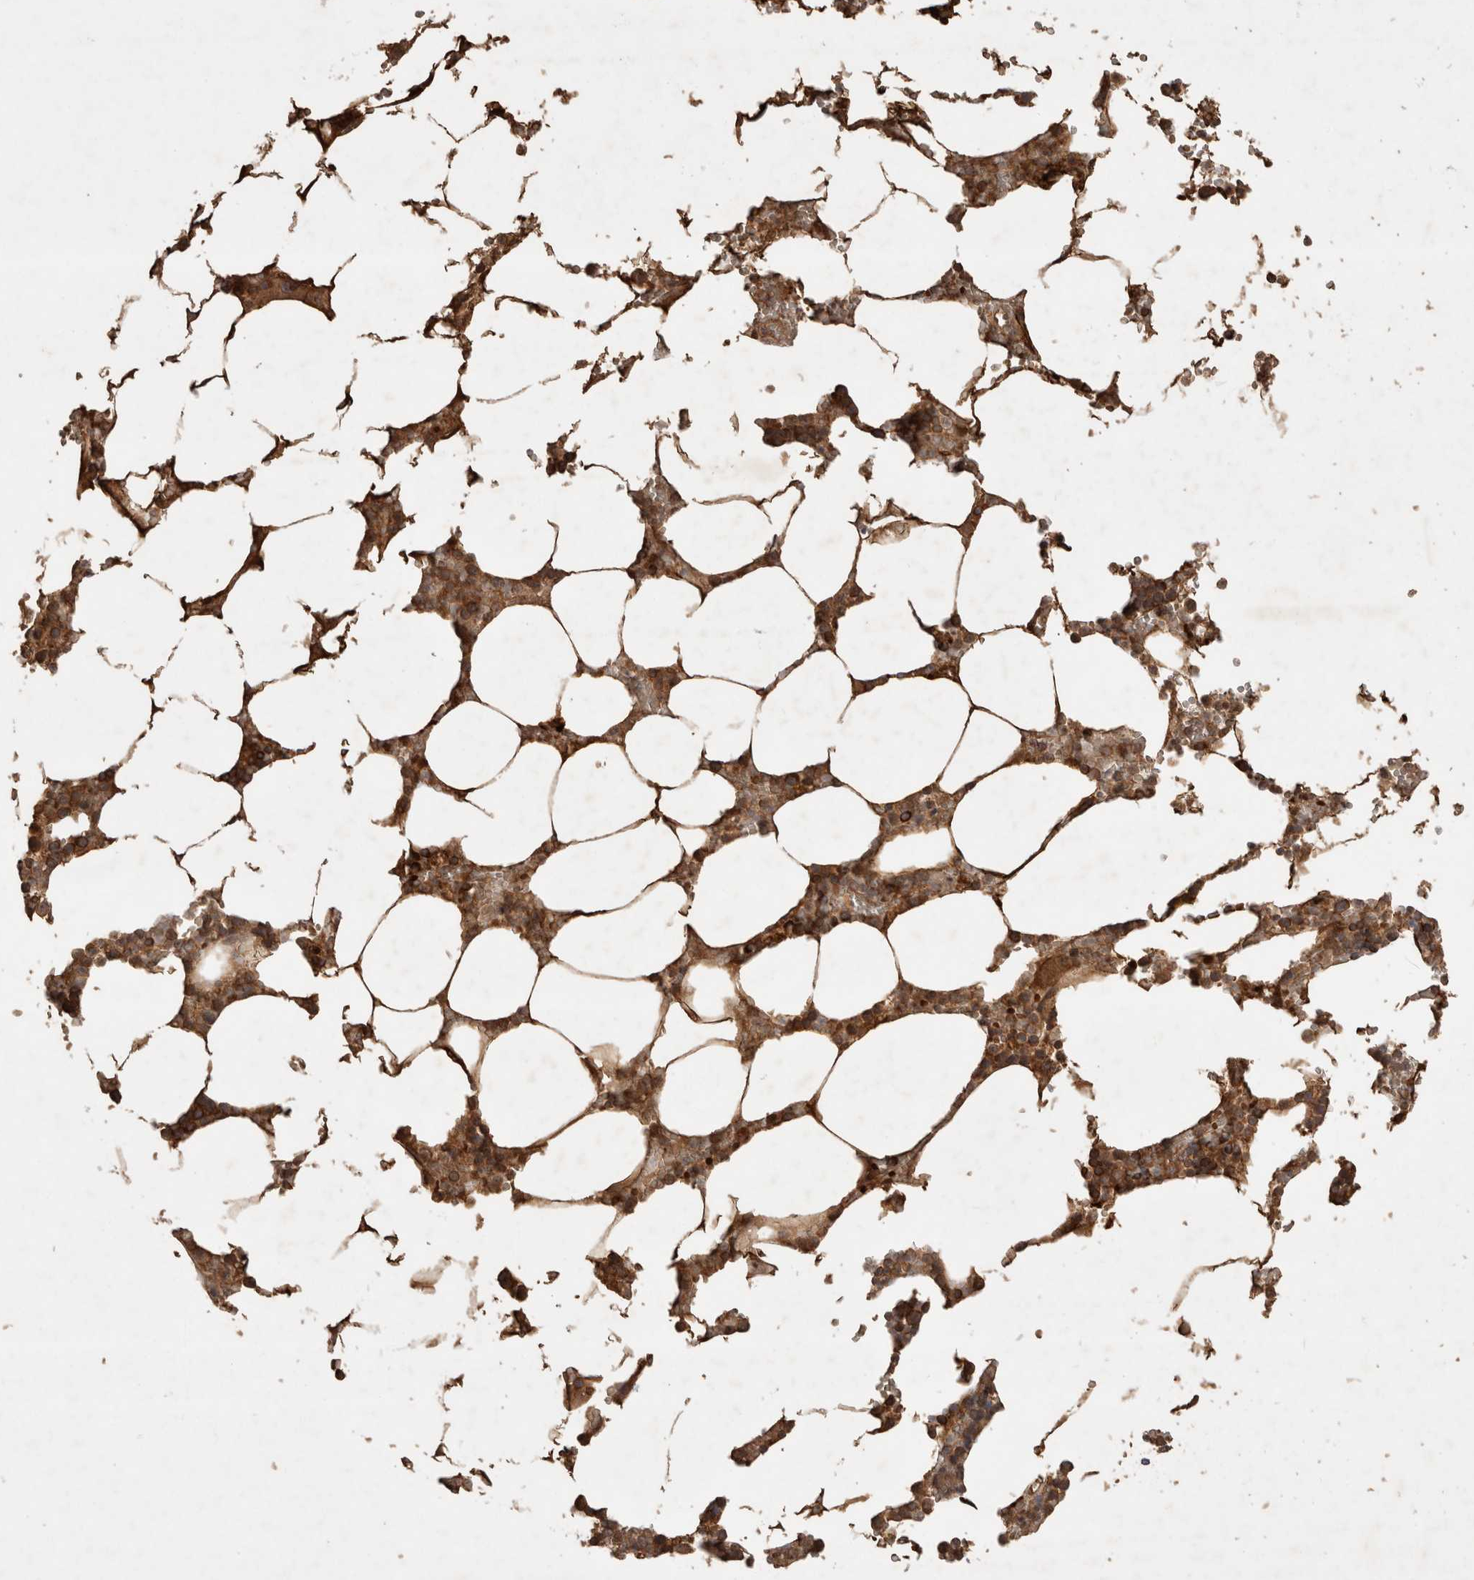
{"staining": {"intensity": "moderate", "quantity": ">75%", "location": "cytoplasmic/membranous"}, "tissue": "bone marrow", "cell_type": "Hematopoietic cells", "image_type": "normal", "snomed": [{"axis": "morphology", "description": "Normal tissue, NOS"}, {"axis": "topography", "description": "Bone marrow"}], "caption": "The immunohistochemical stain highlights moderate cytoplasmic/membranous staining in hematopoietic cells of unremarkable bone marrow.", "gene": "FAM221A", "patient": {"sex": "male", "age": 70}}